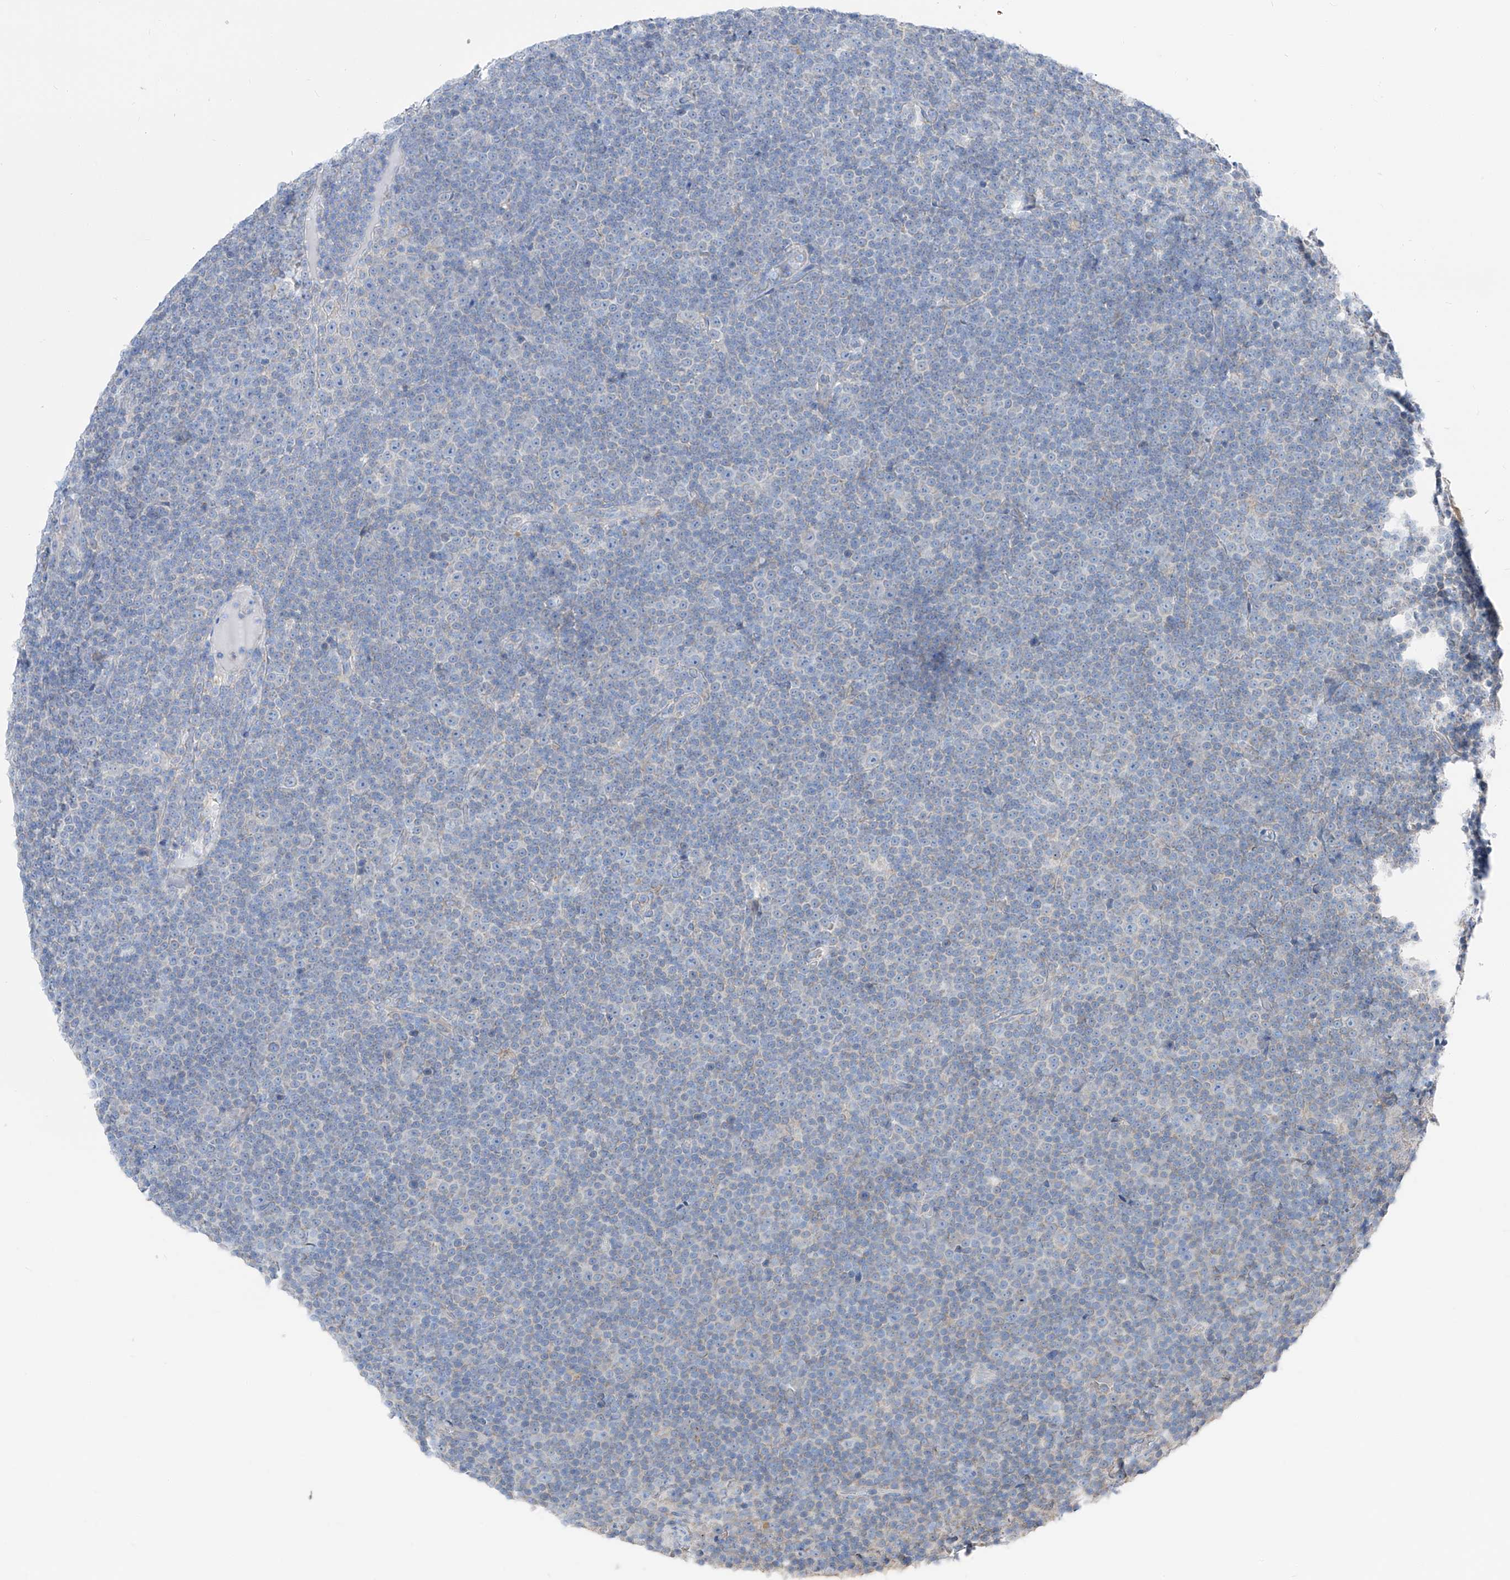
{"staining": {"intensity": "negative", "quantity": "none", "location": "none"}, "tissue": "lymphoma", "cell_type": "Tumor cells", "image_type": "cancer", "snomed": [{"axis": "morphology", "description": "Malignant lymphoma, non-Hodgkin's type, Low grade"}, {"axis": "topography", "description": "Lymph node"}], "caption": "Tumor cells are negative for protein expression in human lymphoma.", "gene": "UFL1", "patient": {"sex": "female", "age": 67}}